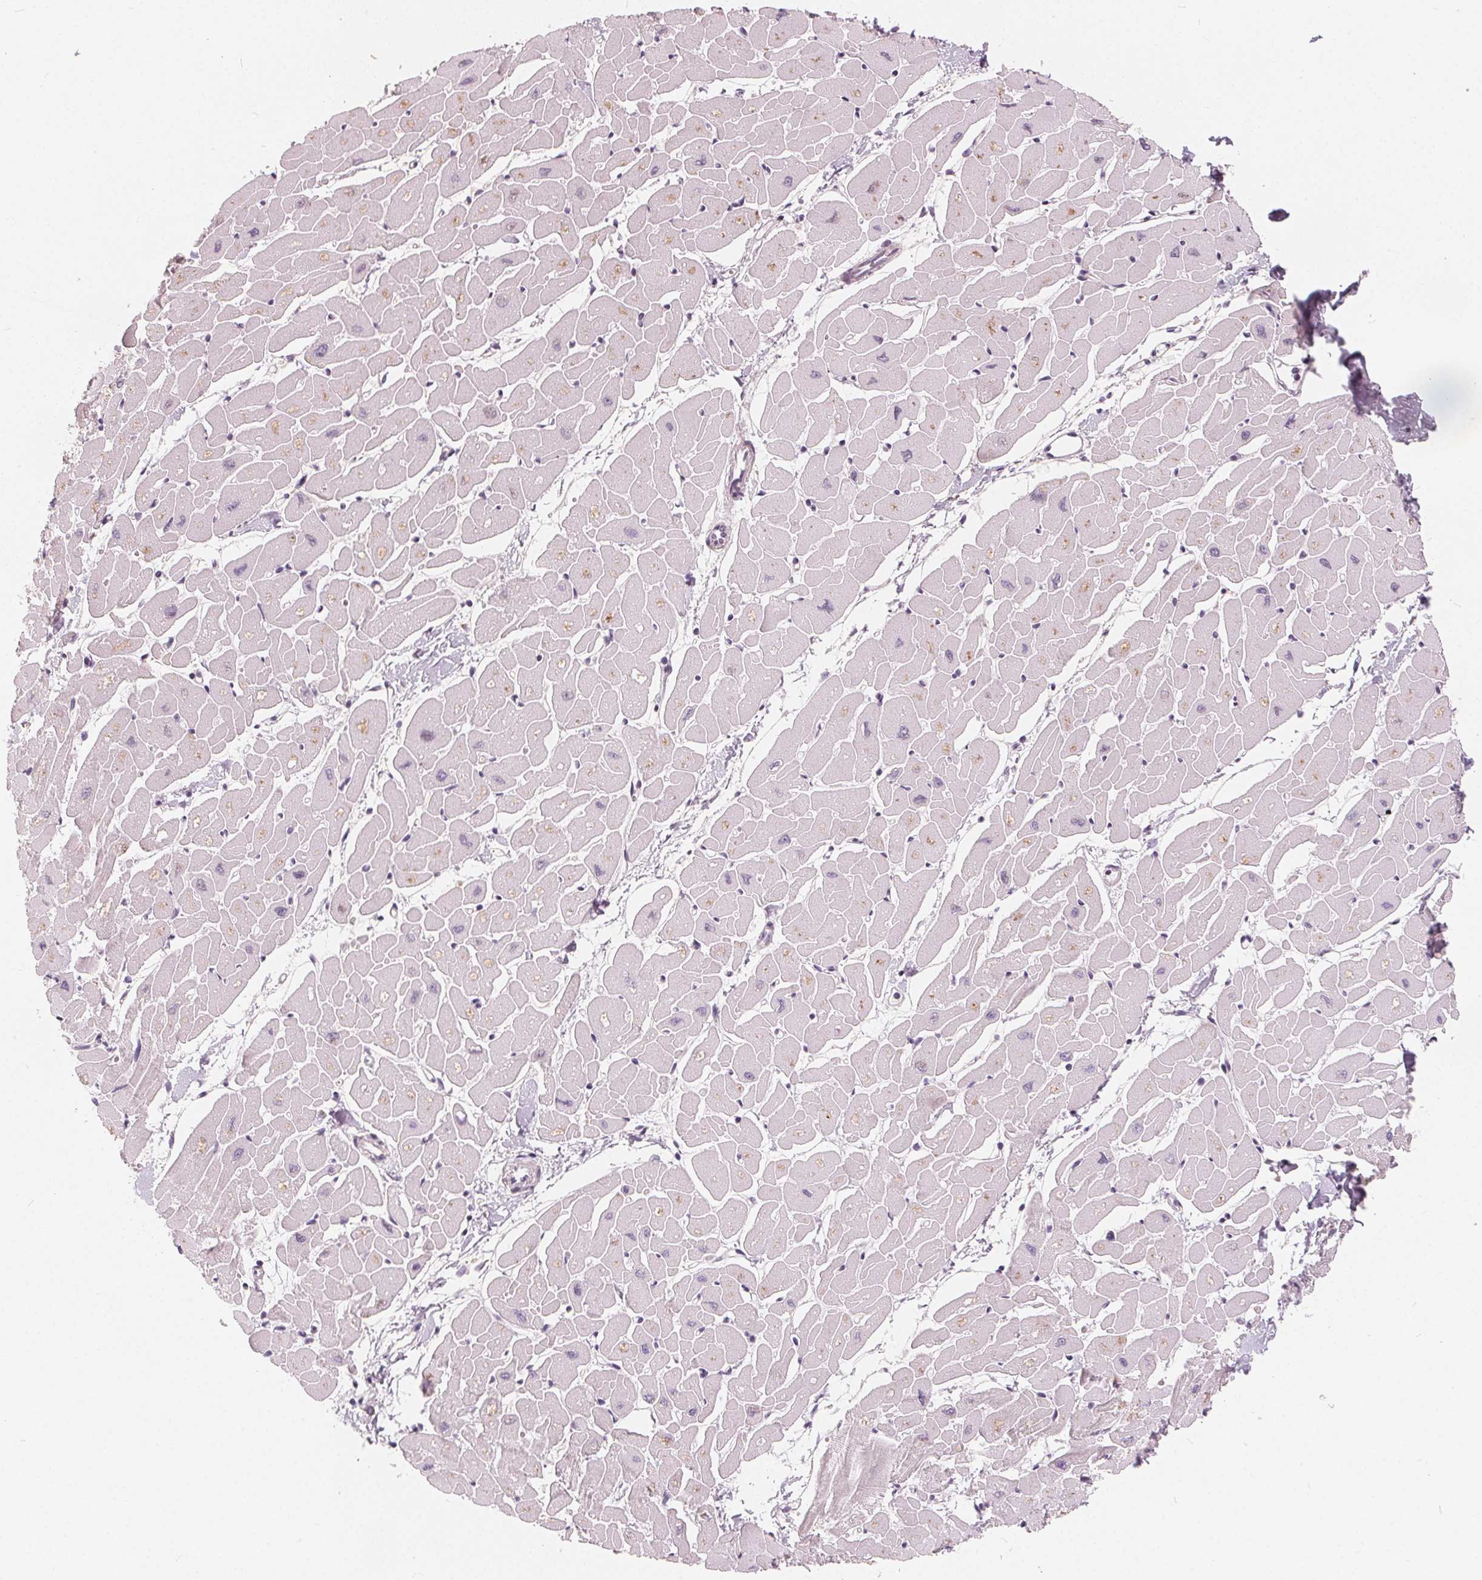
{"staining": {"intensity": "weak", "quantity": "<25%", "location": "cytoplasmic/membranous,nuclear"}, "tissue": "heart muscle", "cell_type": "Cardiomyocytes", "image_type": "normal", "snomed": [{"axis": "morphology", "description": "Normal tissue, NOS"}, {"axis": "topography", "description": "Heart"}], "caption": "Histopathology image shows no significant protein positivity in cardiomyocytes of normal heart muscle.", "gene": "NUP210L", "patient": {"sex": "male", "age": 57}}